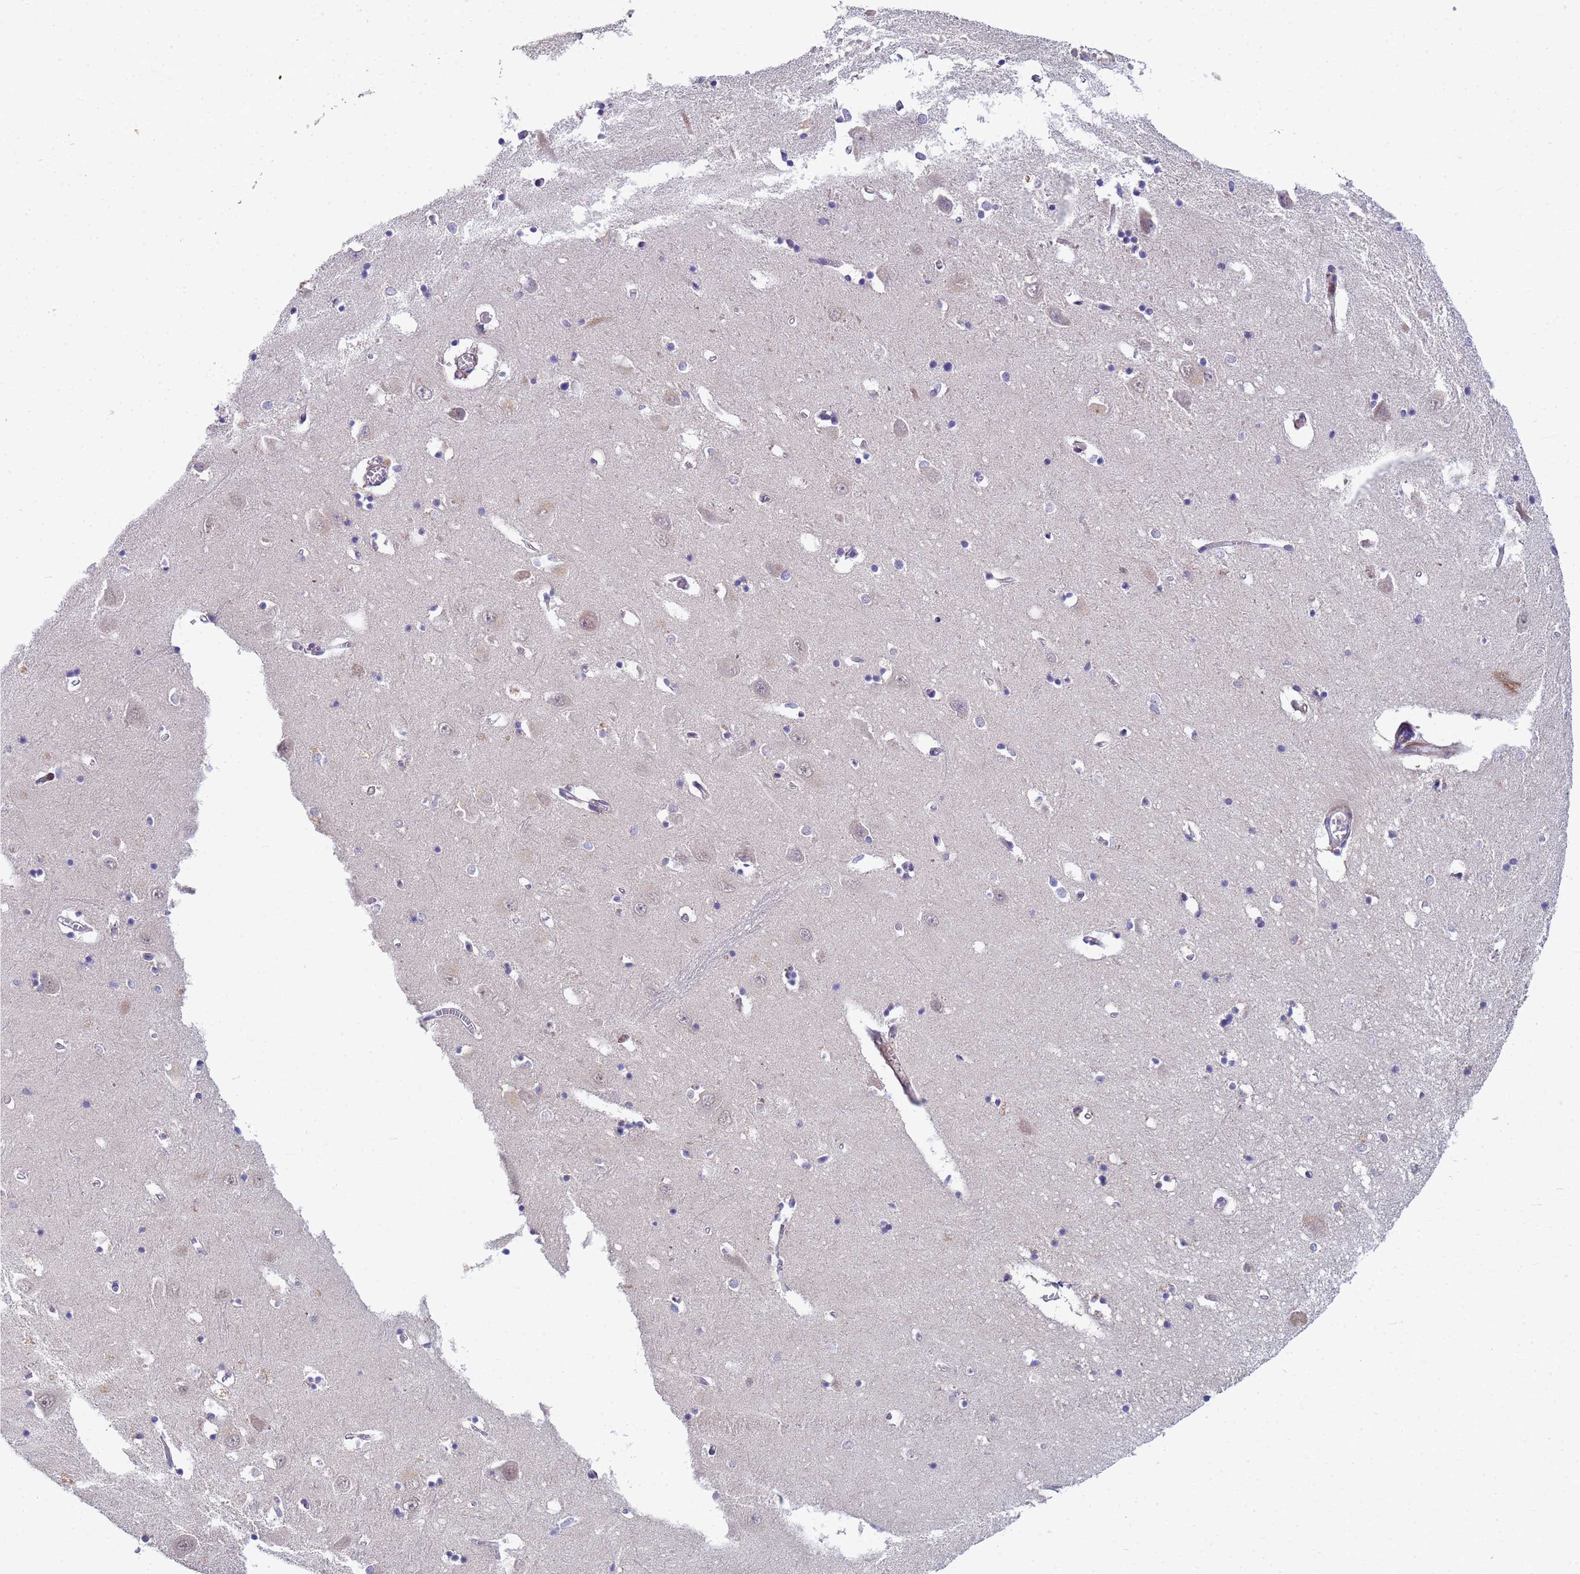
{"staining": {"intensity": "negative", "quantity": "none", "location": "none"}, "tissue": "hippocampus", "cell_type": "Glial cells", "image_type": "normal", "snomed": [{"axis": "morphology", "description": "Normal tissue, NOS"}, {"axis": "topography", "description": "Hippocampus"}], "caption": "IHC of unremarkable hippocampus displays no expression in glial cells.", "gene": "TNPO2", "patient": {"sex": "male", "age": 70}}